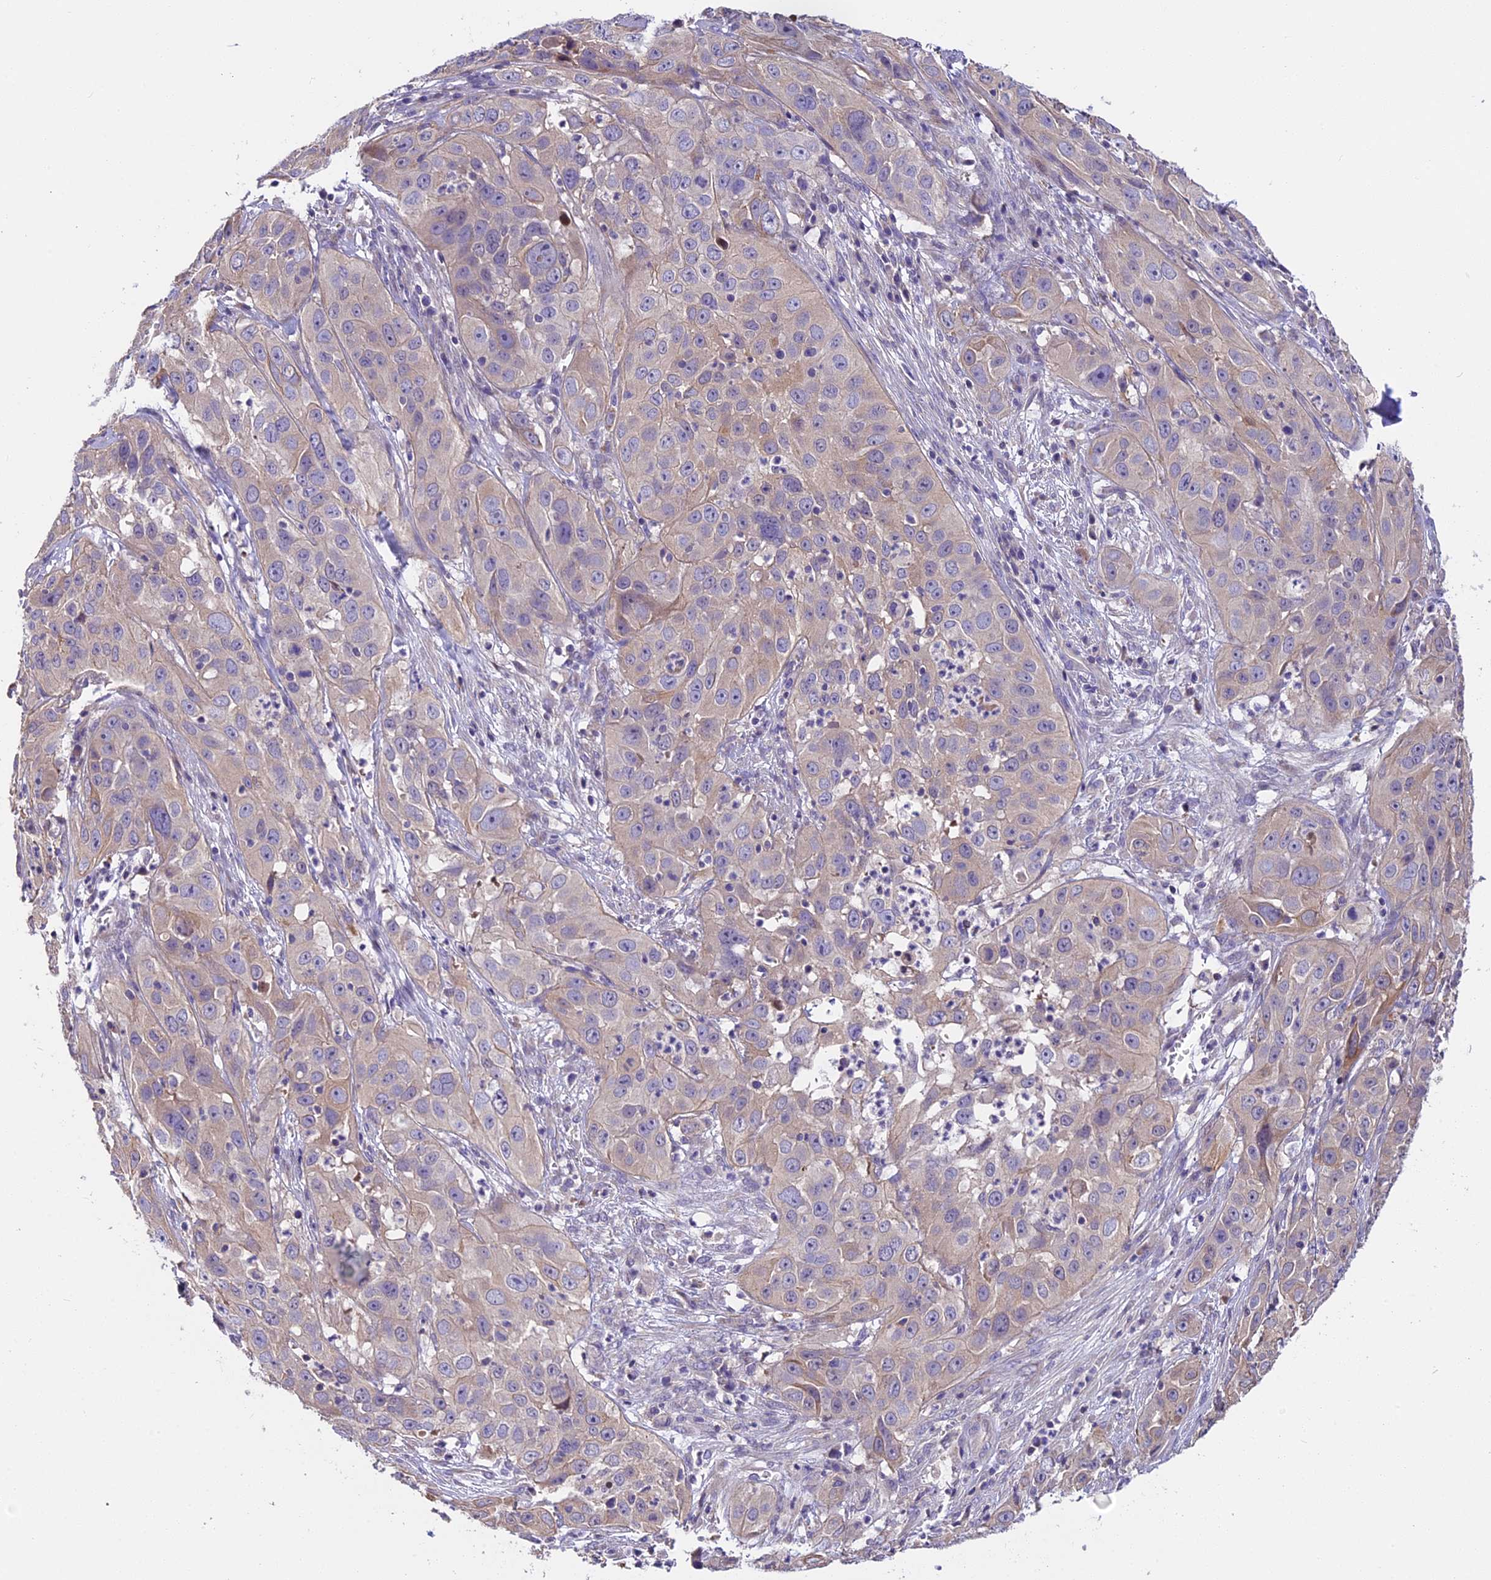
{"staining": {"intensity": "weak", "quantity": "<25%", "location": "cytoplasmic/membranous"}, "tissue": "cervical cancer", "cell_type": "Tumor cells", "image_type": "cancer", "snomed": [{"axis": "morphology", "description": "Squamous cell carcinoma, NOS"}, {"axis": "topography", "description": "Cervix"}], "caption": "Tumor cells show no significant protein positivity in cervical squamous cell carcinoma.", "gene": "FAM98C", "patient": {"sex": "female", "age": 32}}